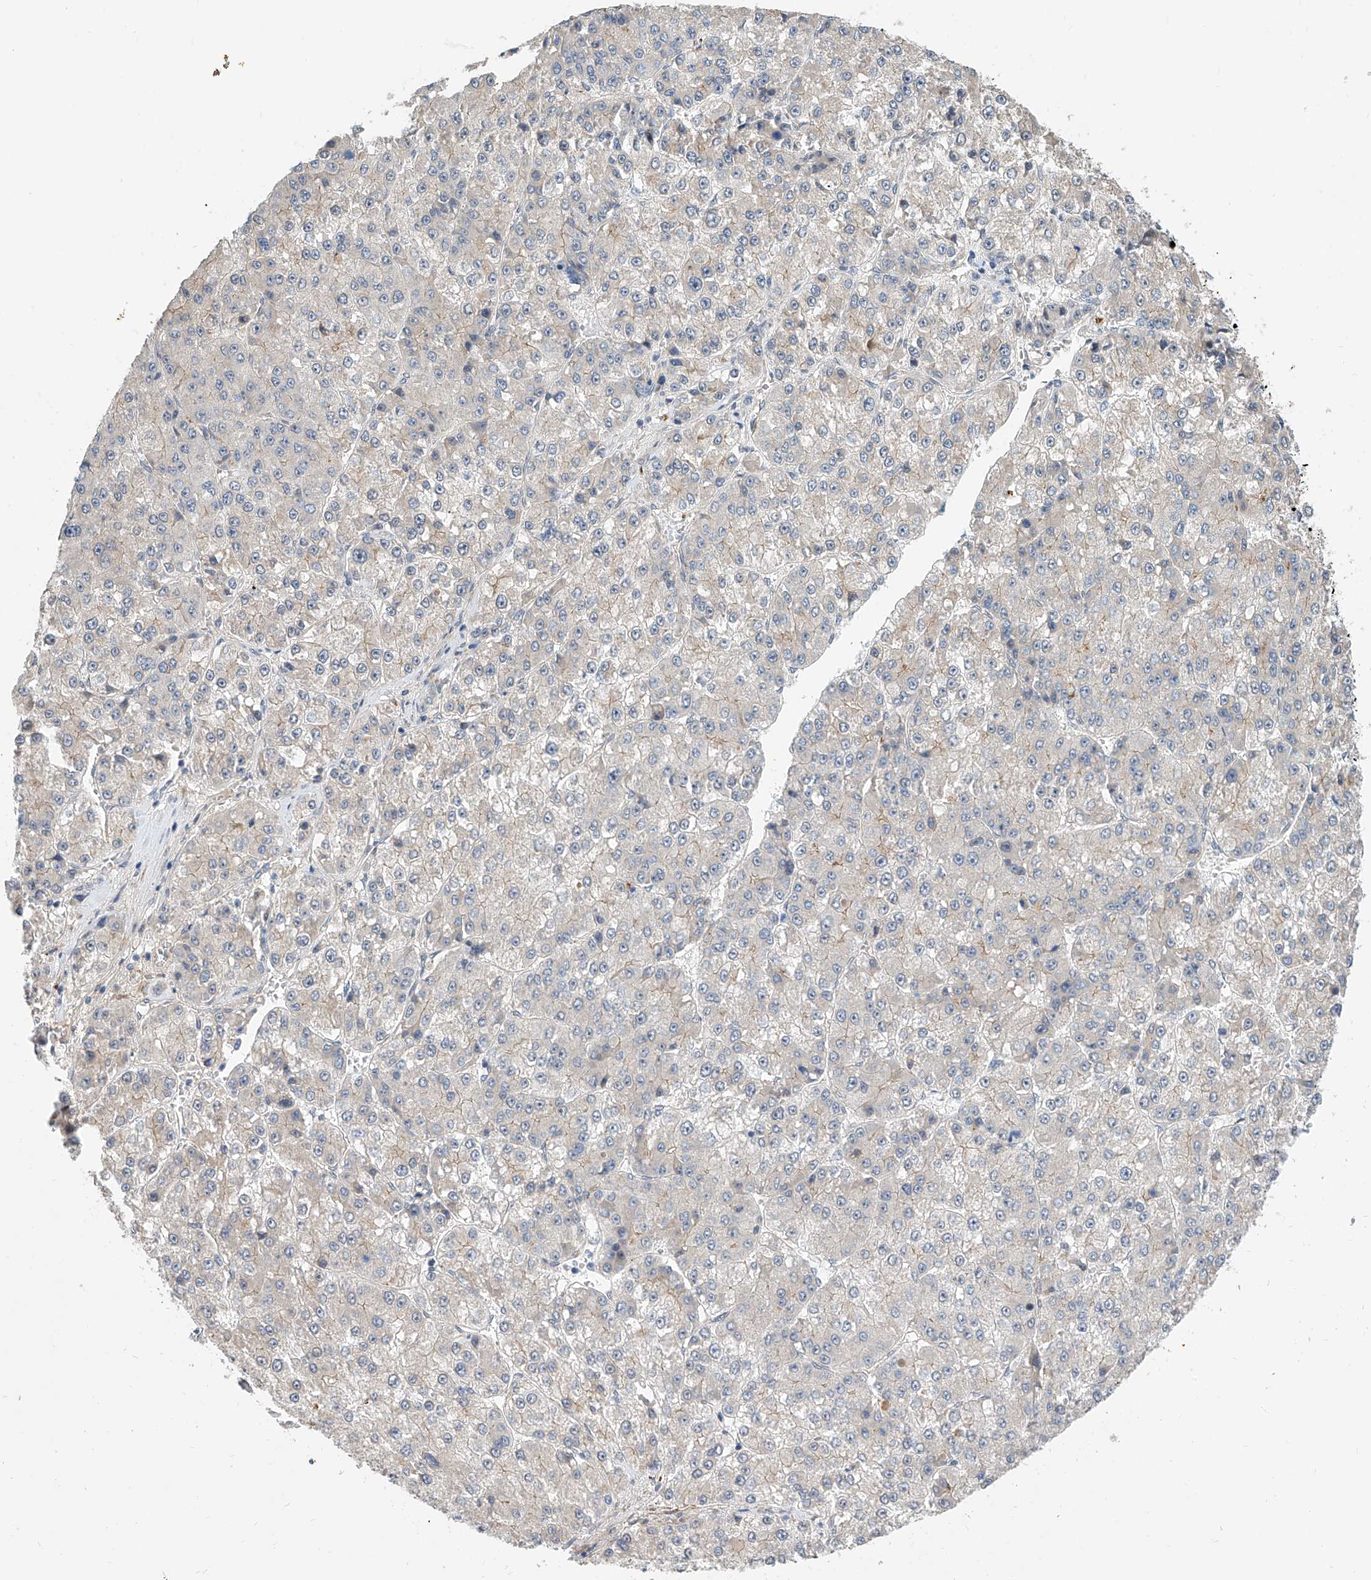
{"staining": {"intensity": "negative", "quantity": "none", "location": "none"}, "tissue": "liver cancer", "cell_type": "Tumor cells", "image_type": "cancer", "snomed": [{"axis": "morphology", "description": "Carcinoma, Hepatocellular, NOS"}, {"axis": "topography", "description": "Liver"}], "caption": "The image shows no staining of tumor cells in hepatocellular carcinoma (liver).", "gene": "MAGEE2", "patient": {"sex": "female", "age": 73}}